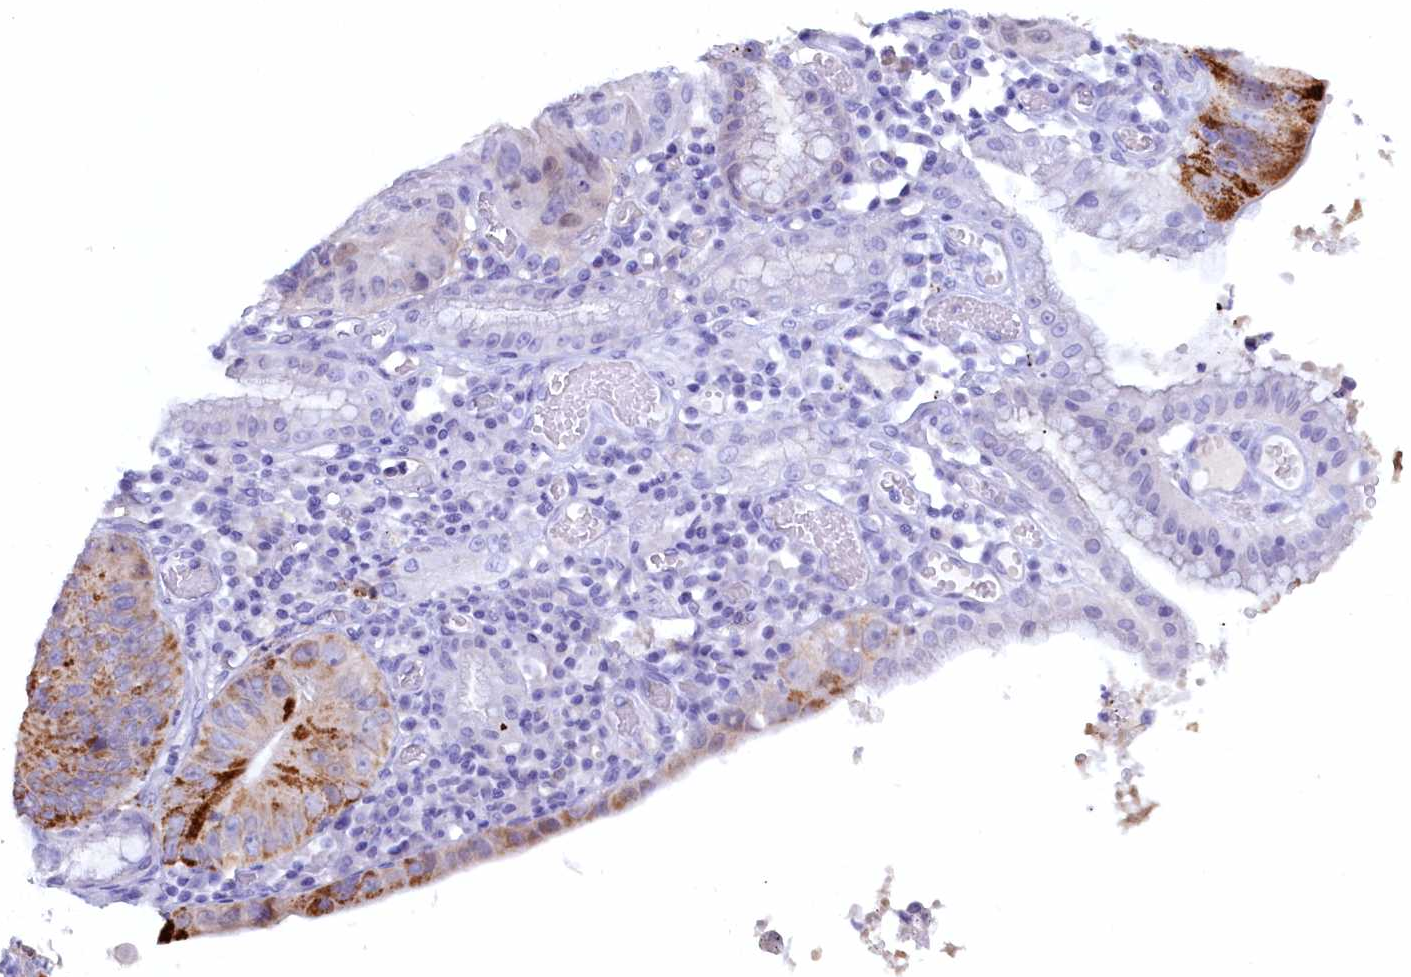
{"staining": {"intensity": "strong", "quantity": "<25%", "location": "cytoplasmic/membranous"}, "tissue": "stomach cancer", "cell_type": "Tumor cells", "image_type": "cancer", "snomed": [{"axis": "morphology", "description": "Adenocarcinoma, NOS"}, {"axis": "topography", "description": "Stomach"}], "caption": "Adenocarcinoma (stomach) stained with a brown dye exhibits strong cytoplasmic/membranous positive staining in about <25% of tumor cells.", "gene": "ZSWIM4", "patient": {"sex": "male", "age": 59}}